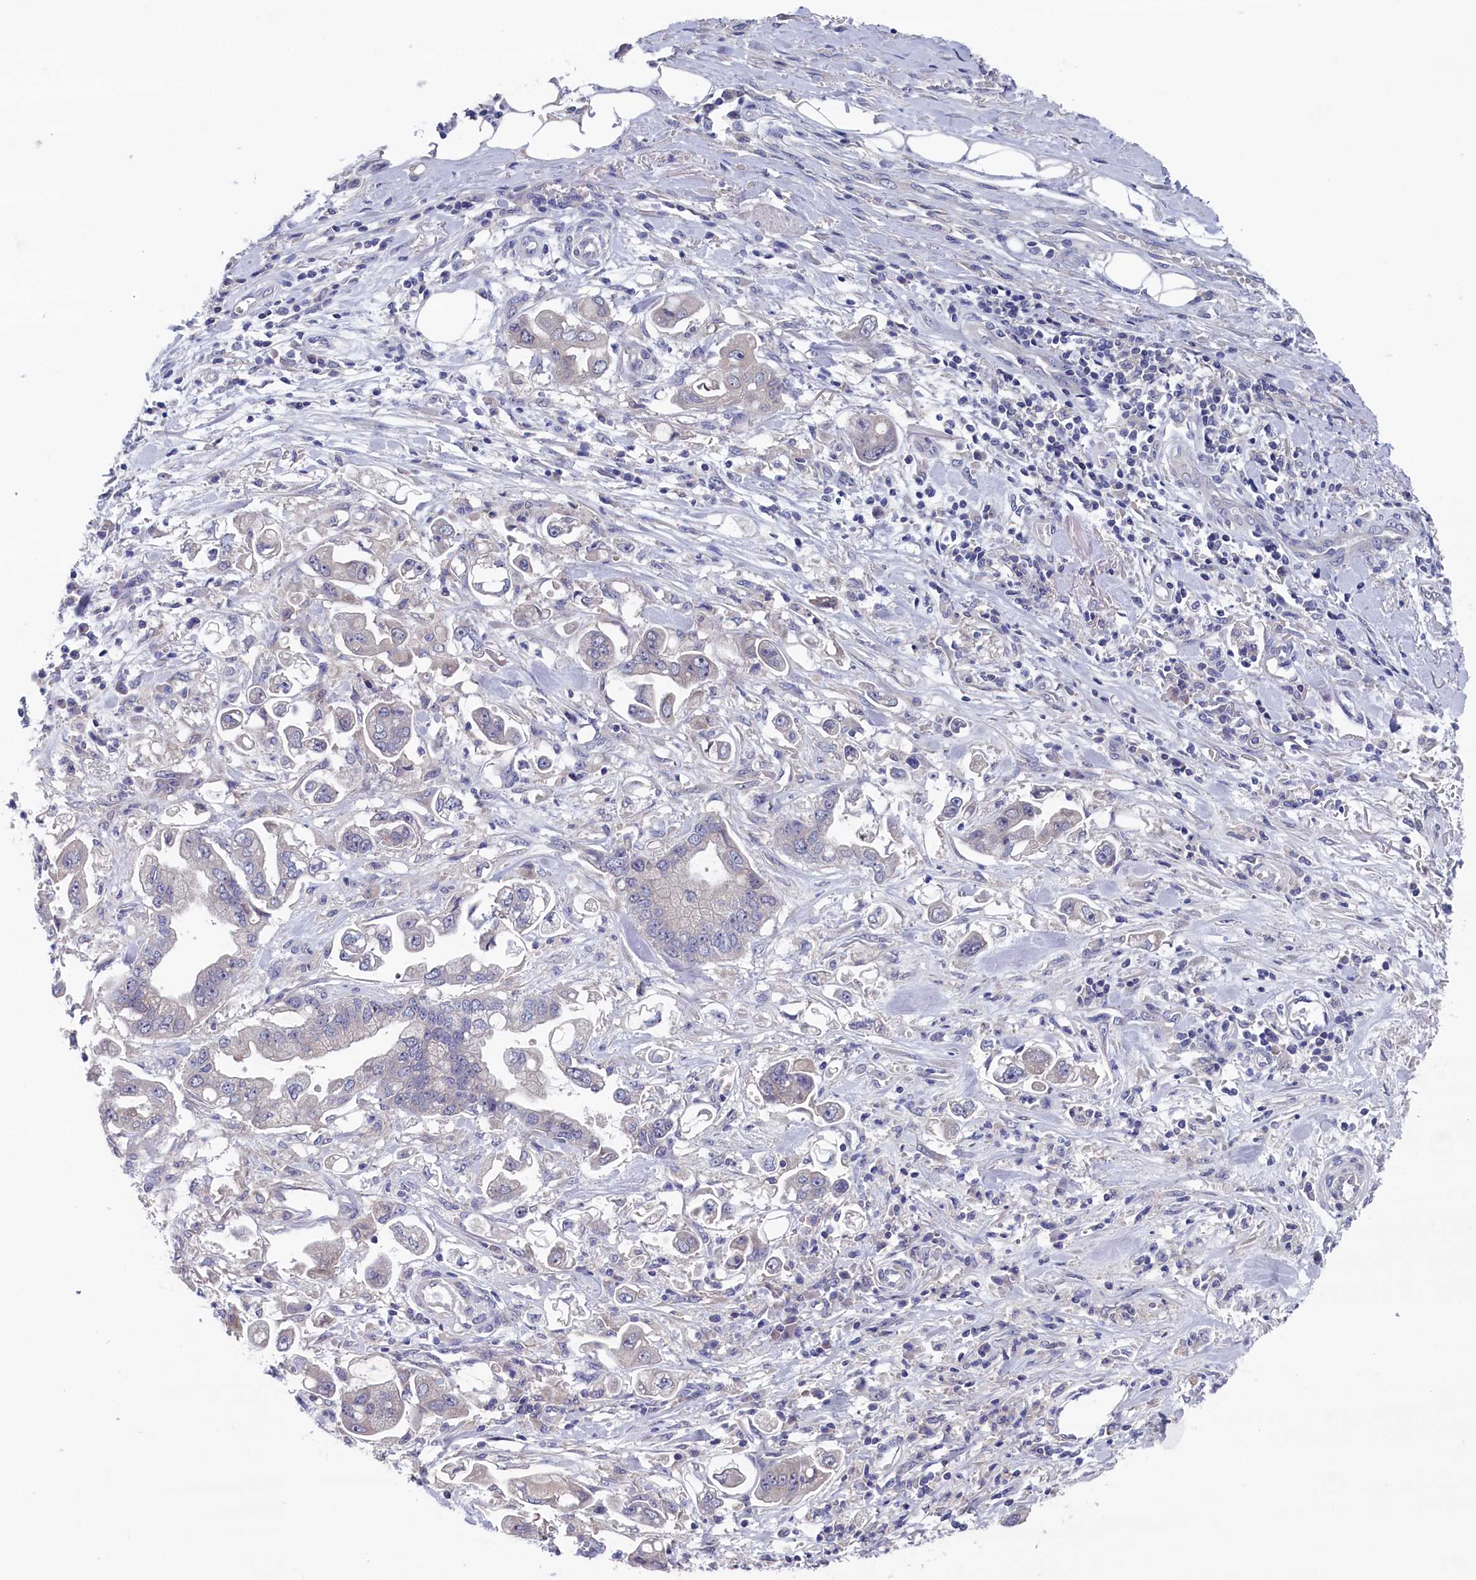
{"staining": {"intensity": "negative", "quantity": "none", "location": "none"}, "tissue": "stomach cancer", "cell_type": "Tumor cells", "image_type": "cancer", "snomed": [{"axis": "morphology", "description": "Adenocarcinoma, NOS"}, {"axis": "topography", "description": "Stomach"}], "caption": "Micrograph shows no significant protein staining in tumor cells of stomach cancer (adenocarcinoma).", "gene": "SPATA13", "patient": {"sex": "male", "age": 62}}